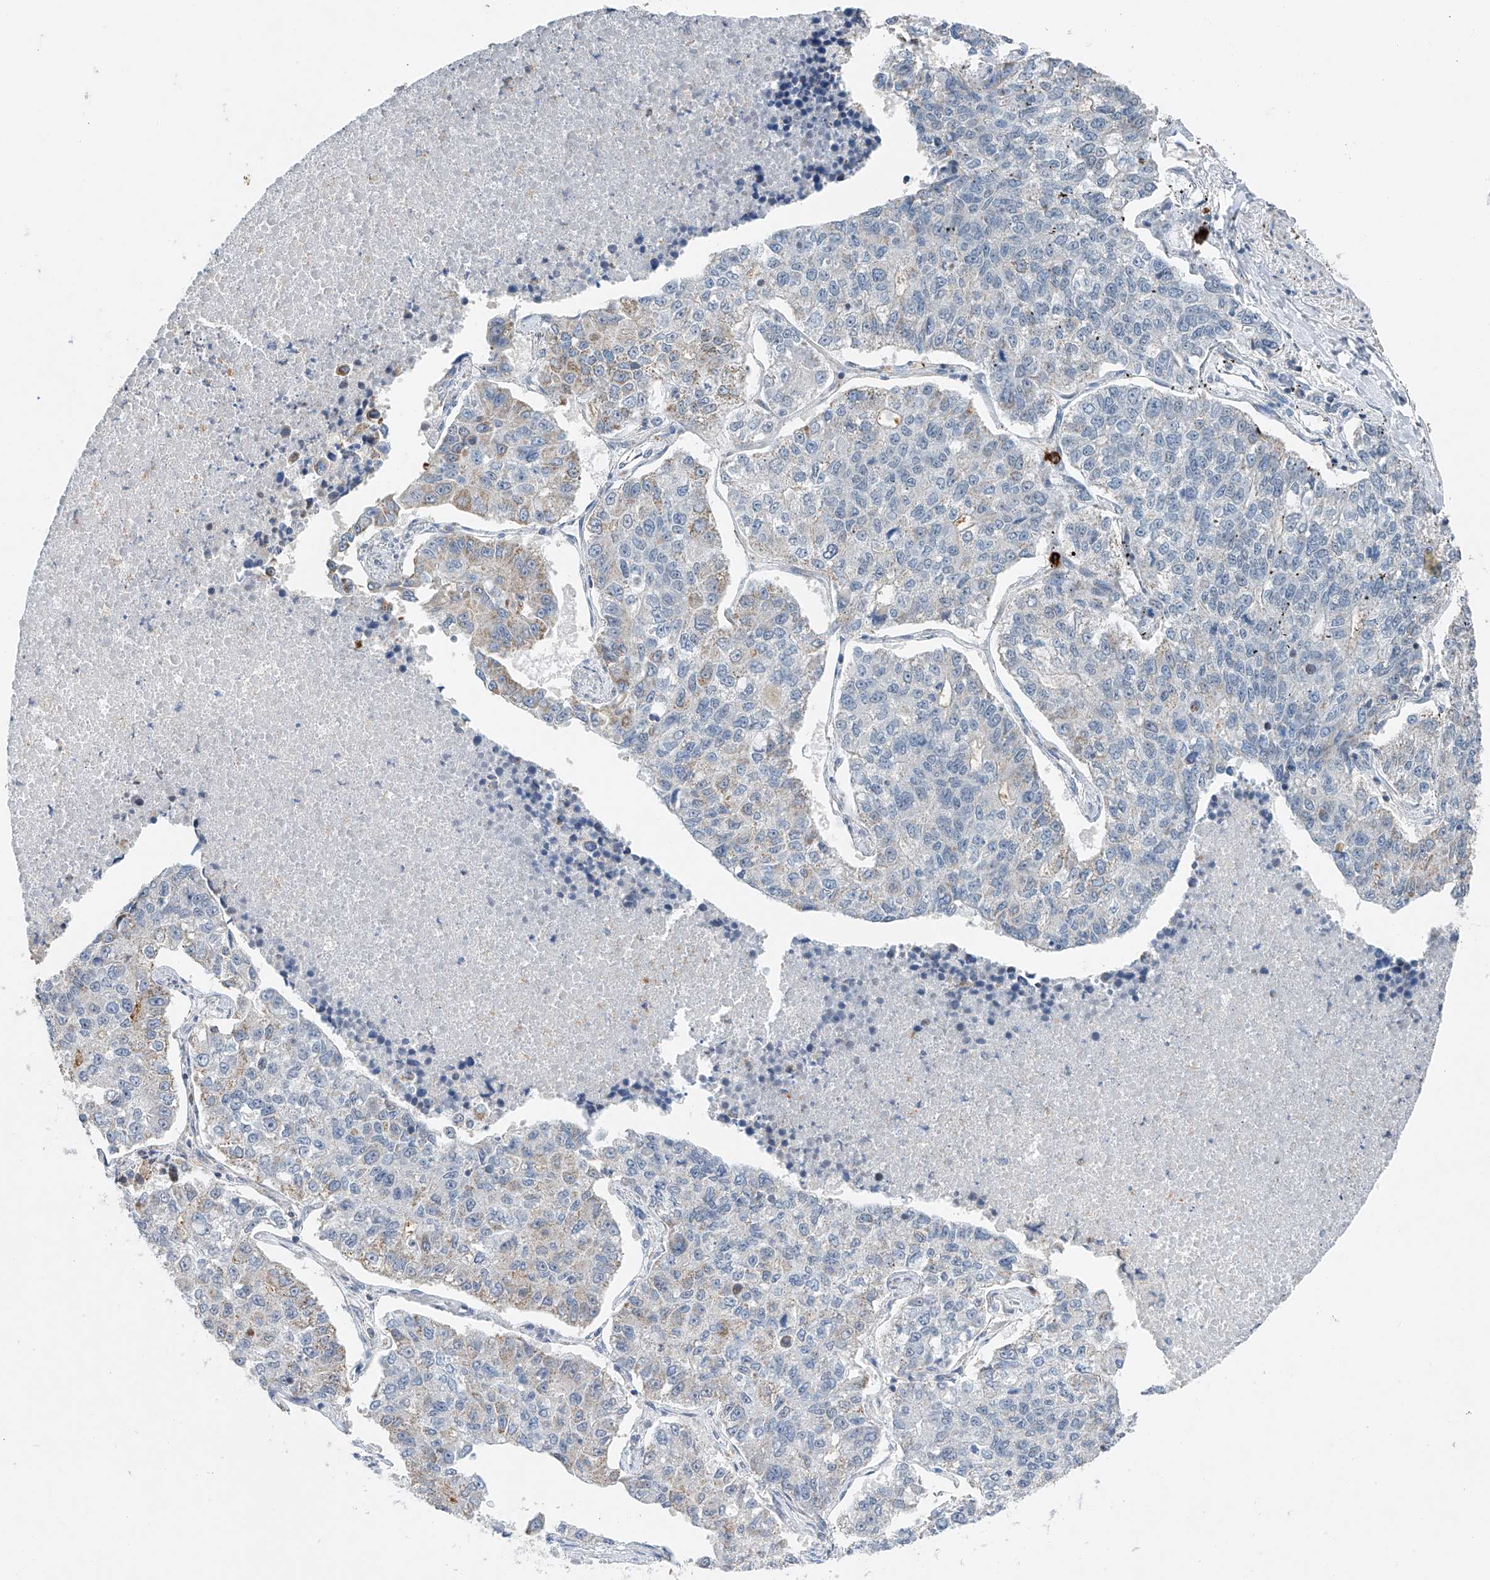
{"staining": {"intensity": "weak", "quantity": "<25%", "location": "cytoplasmic/membranous"}, "tissue": "lung cancer", "cell_type": "Tumor cells", "image_type": "cancer", "snomed": [{"axis": "morphology", "description": "Adenocarcinoma, NOS"}, {"axis": "topography", "description": "Lung"}], "caption": "DAB (3,3'-diaminobenzidine) immunohistochemical staining of human lung adenocarcinoma reveals no significant staining in tumor cells.", "gene": "KLF15", "patient": {"sex": "male", "age": 49}}